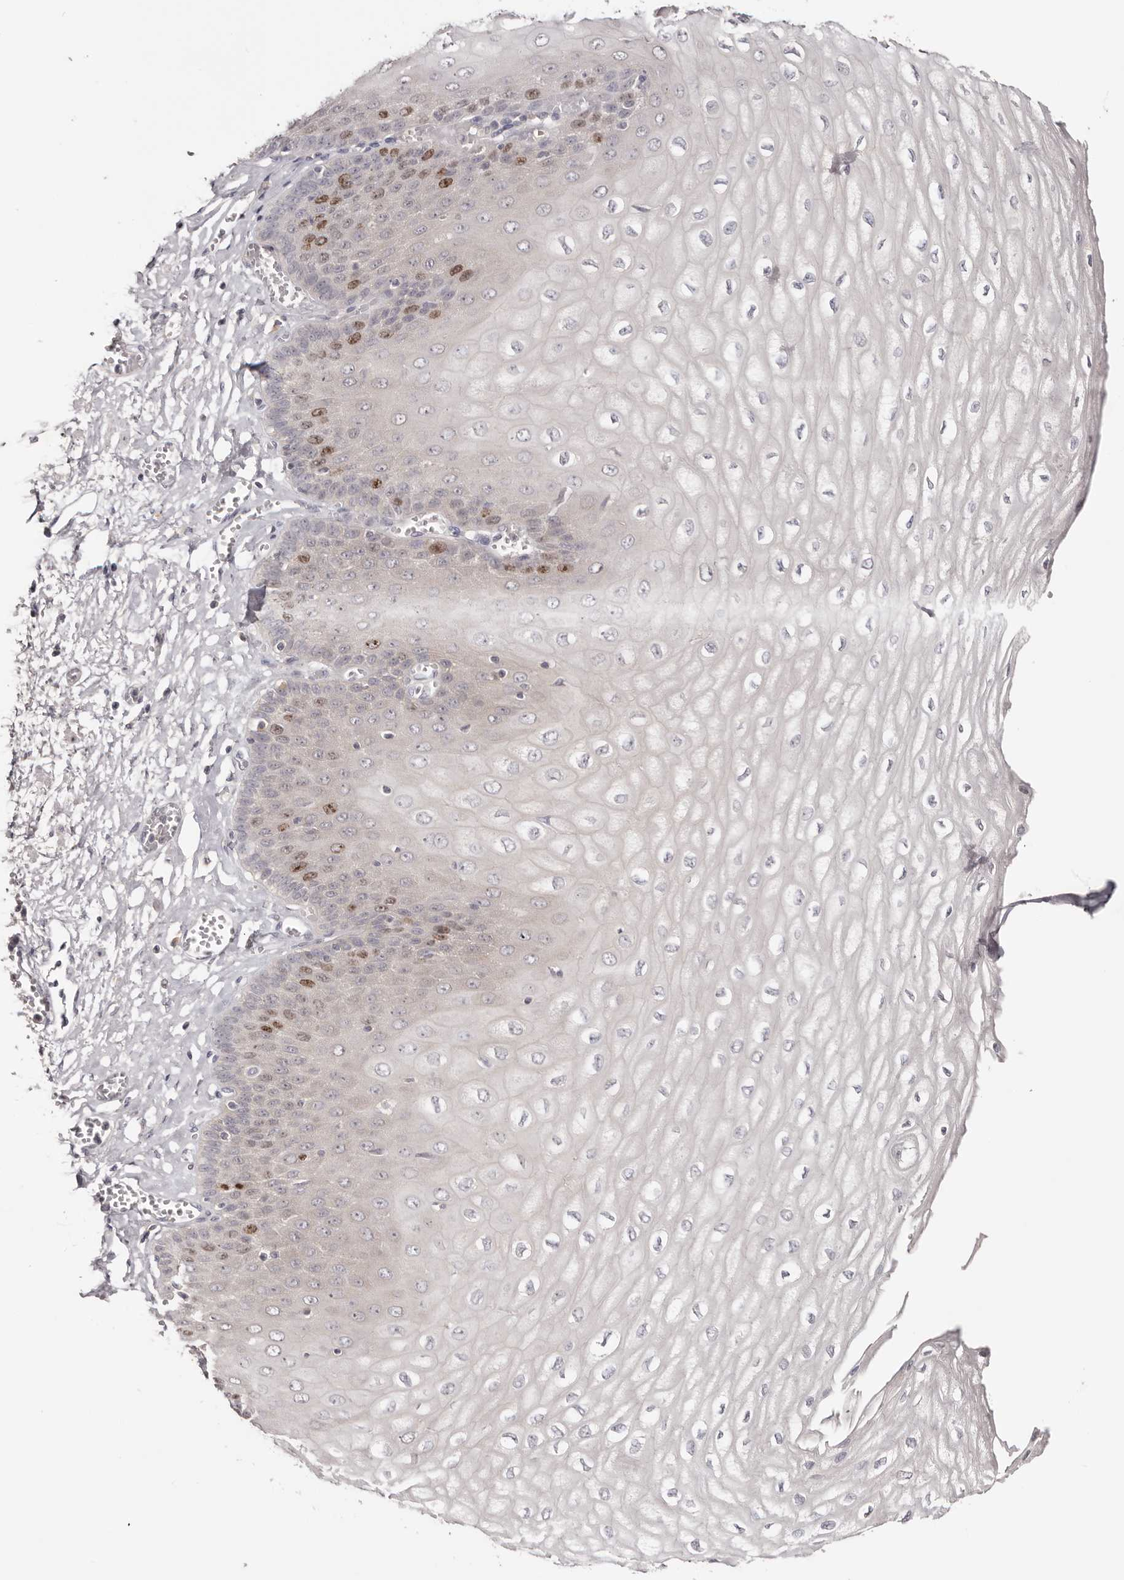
{"staining": {"intensity": "moderate", "quantity": "<25%", "location": "nuclear"}, "tissue": "esophagus", "cell_type": "Squamous epithelial cells", "image_type": "normal", "snomed": [{"axis": "morphology", "description": "Normal tissue, NOS"}, {"axis": "topography", "description": "Esophagus"}], "caption": "There is low levels of moderate nuclear expression in squamous epithelial cells of unremarkable esophagus, as demonstrated by immunohistochemical staining (brown color).", "gene": "CCDC190", "patient": {"sex": "male", "age": 60}}